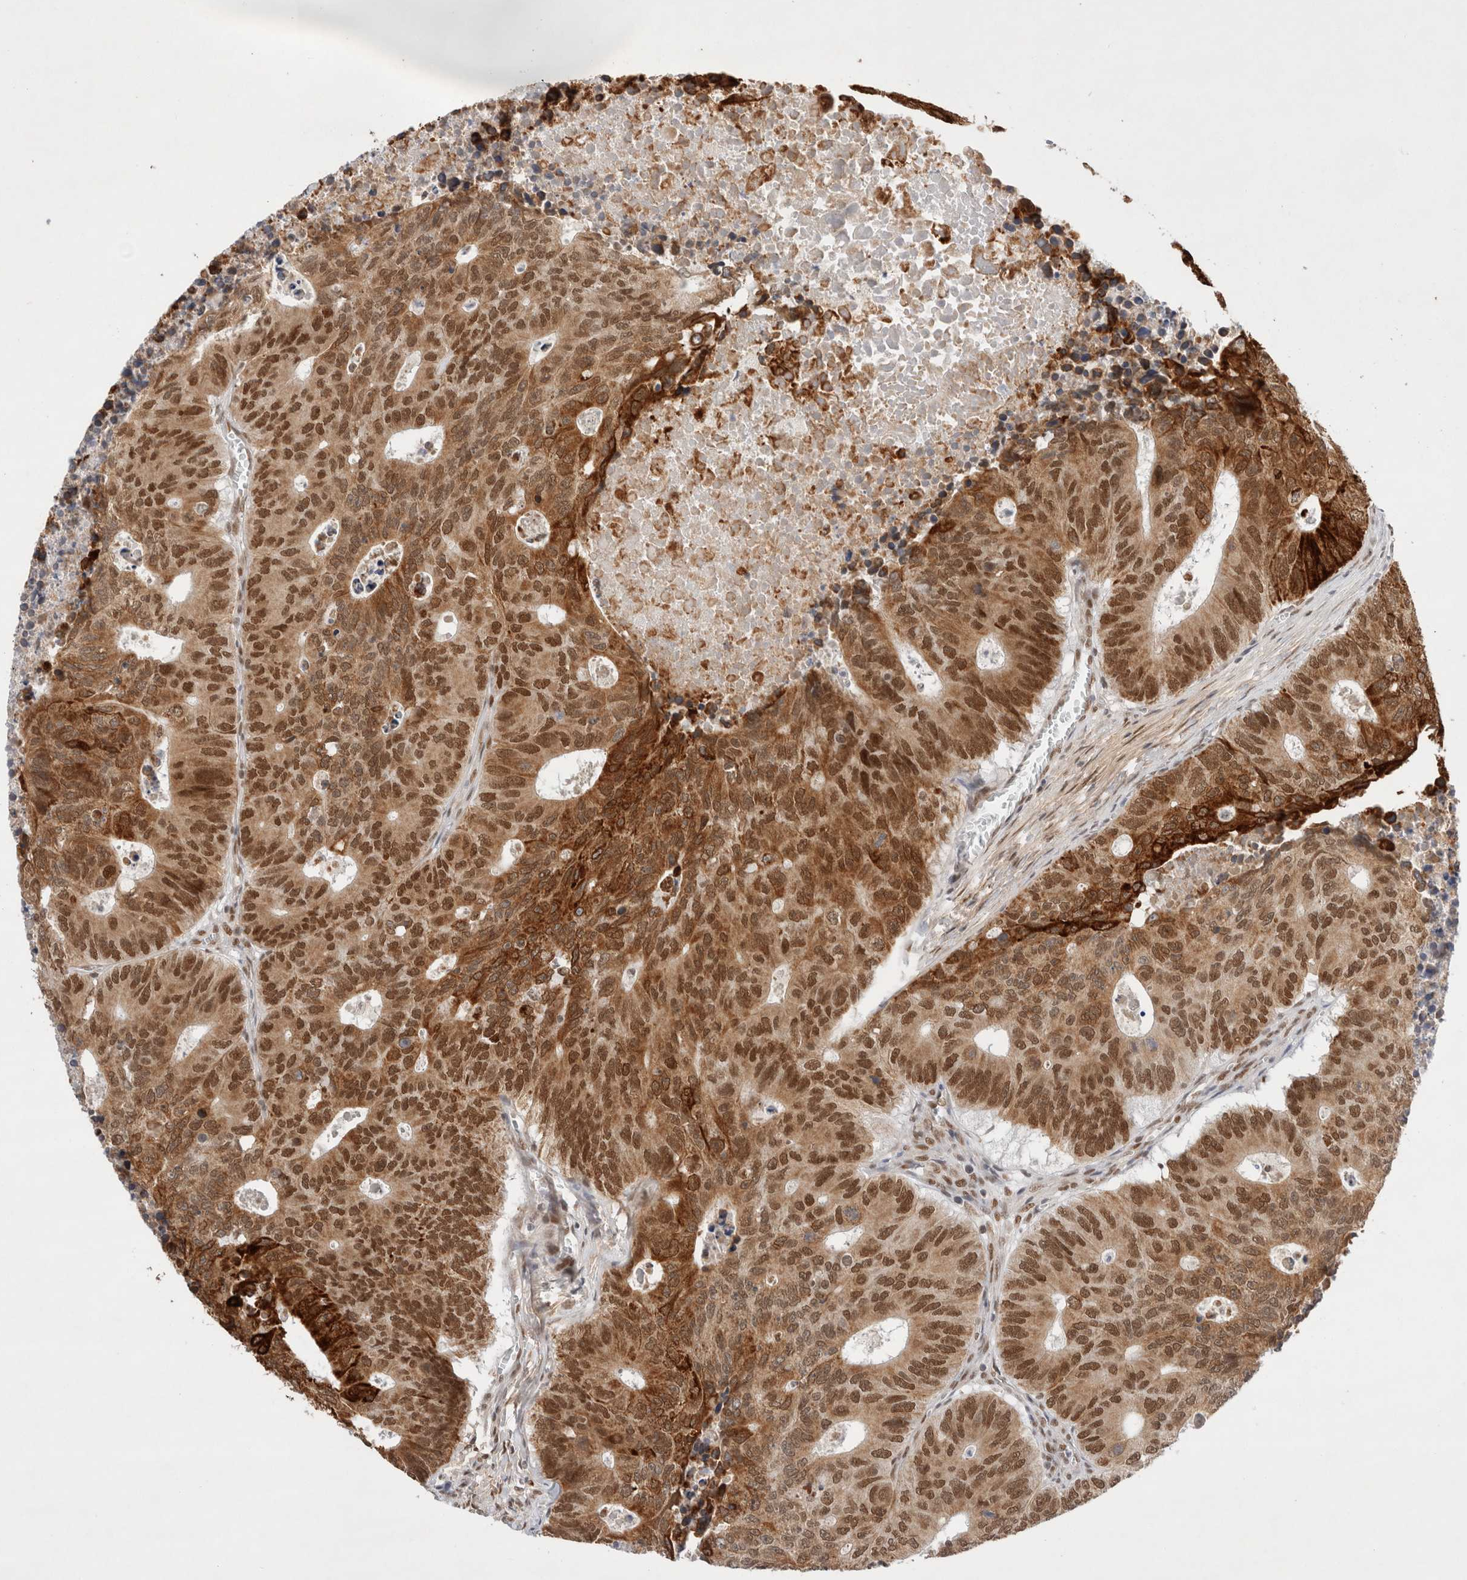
{"staining": {"intensity": "strong", "quantity": ">75%", "location": "cytoplasmic/membranous,nuclear"}, "tissue": "colorectal cancer", "cell_type": "Tumor cells", "image_type": "cancer", "snomed": [{"axis": "morphology", "description": "Adenocarcinoma, NOS"}, {"axis": "topography", "description": "Colon"}], "caption": "Protein staining demonstrates strong cytoplasmic/membranous and nuclear expression in about >75% of tumor cells in colorectal adenocarcinoma.", "gene": "GTF2I", "patient": {"sex": "male", "age": 87}}